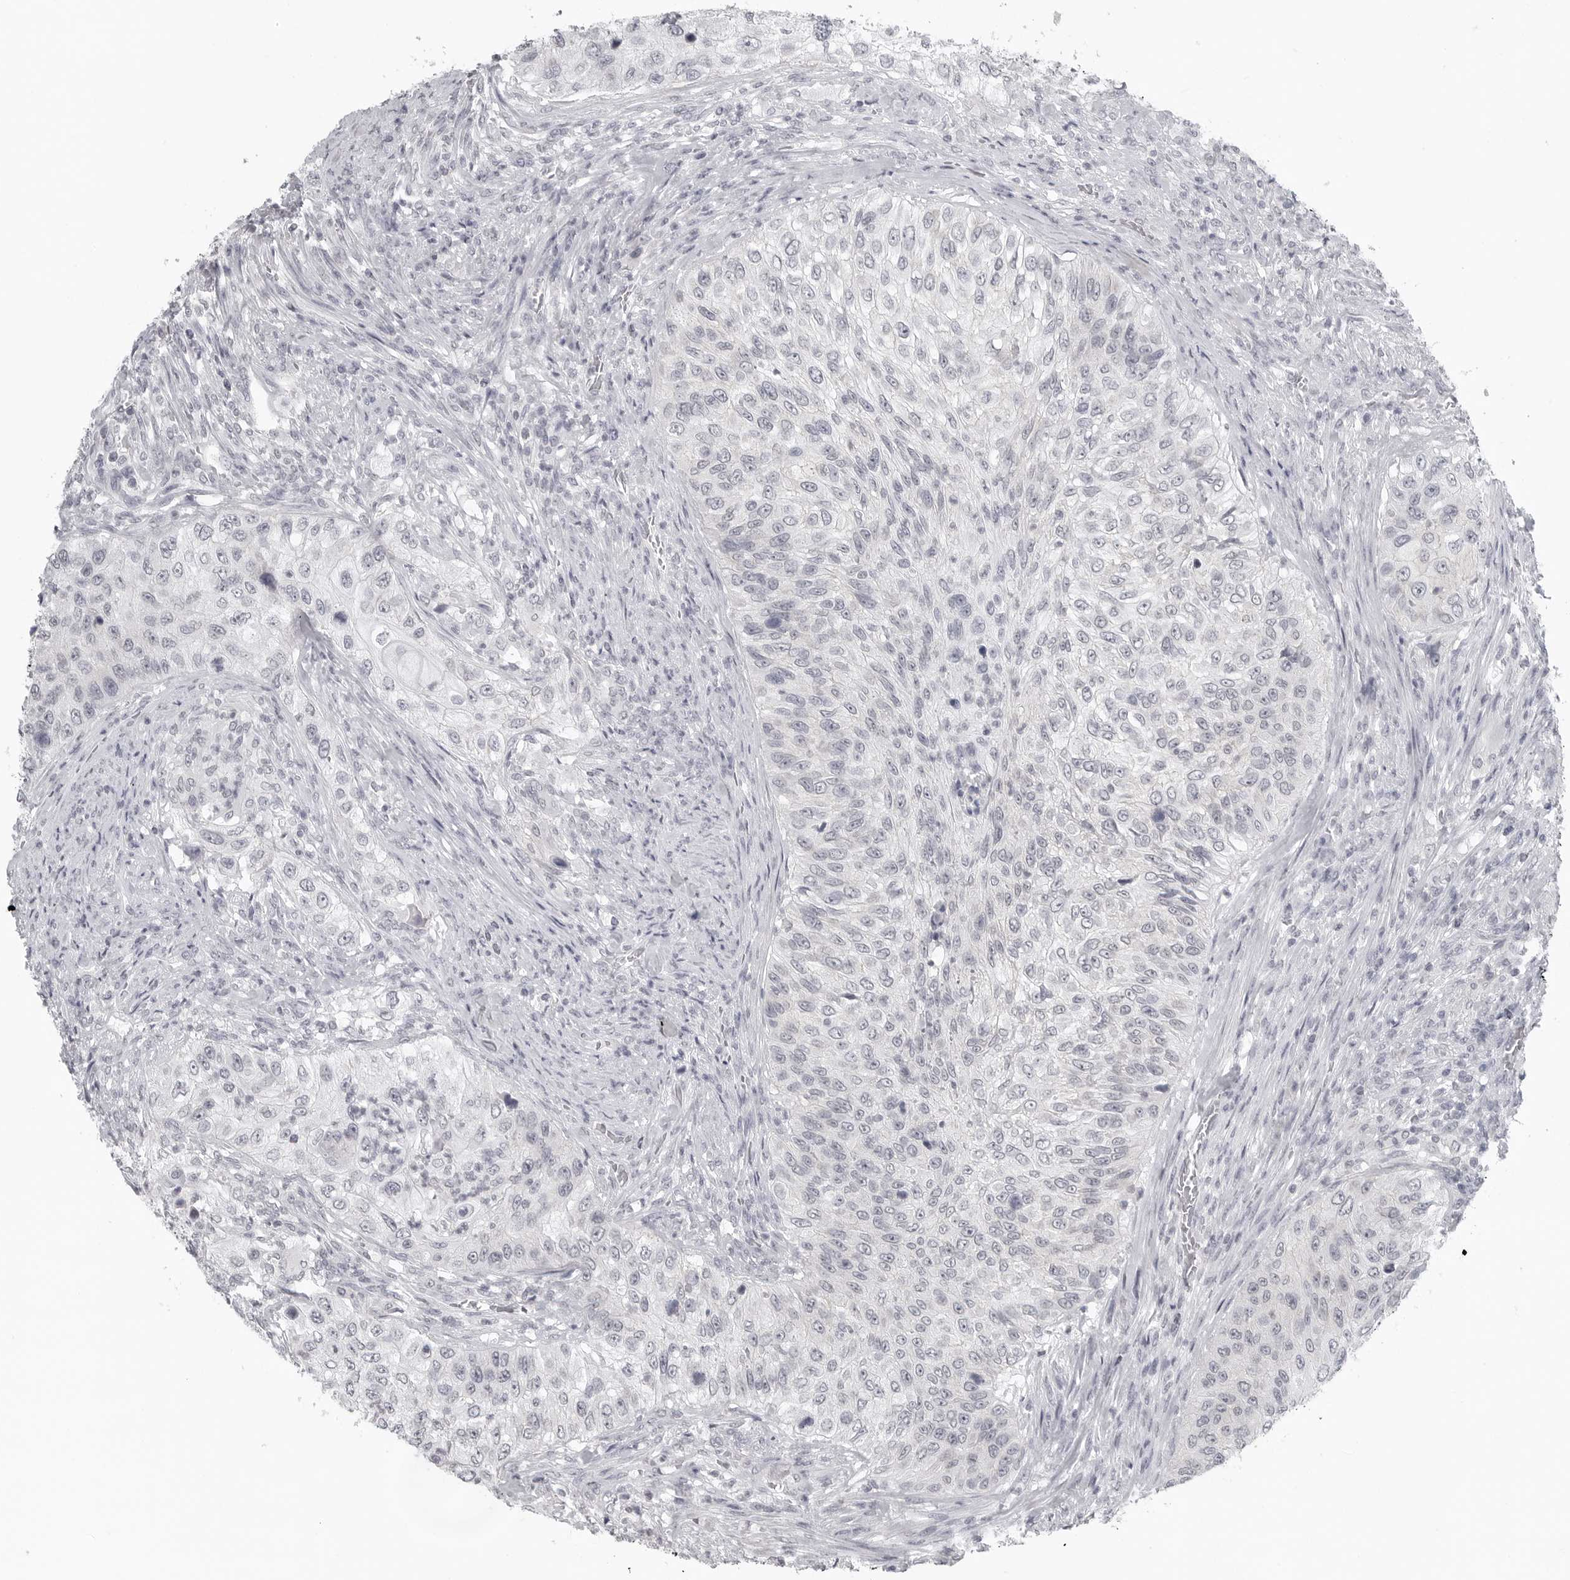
{"staining": {"intensity": "weak", "quantity": "<25%", "location": "nuclear"}, "tissue": "urothelial cancer", "cell_type": "Tumor cells", "image_type": "cancer", "snomed": [{"axis": "morphology", "description": "Urothelial carcinoma, High grade"}, {"axis": "topography", "description": "Urinary bladder"}], "caption": "IHC of urothelial cancer exhibits no staining in tumor cells.", "gene": "BPIFA1", "patient": {"sex": "female", "age": 60}}